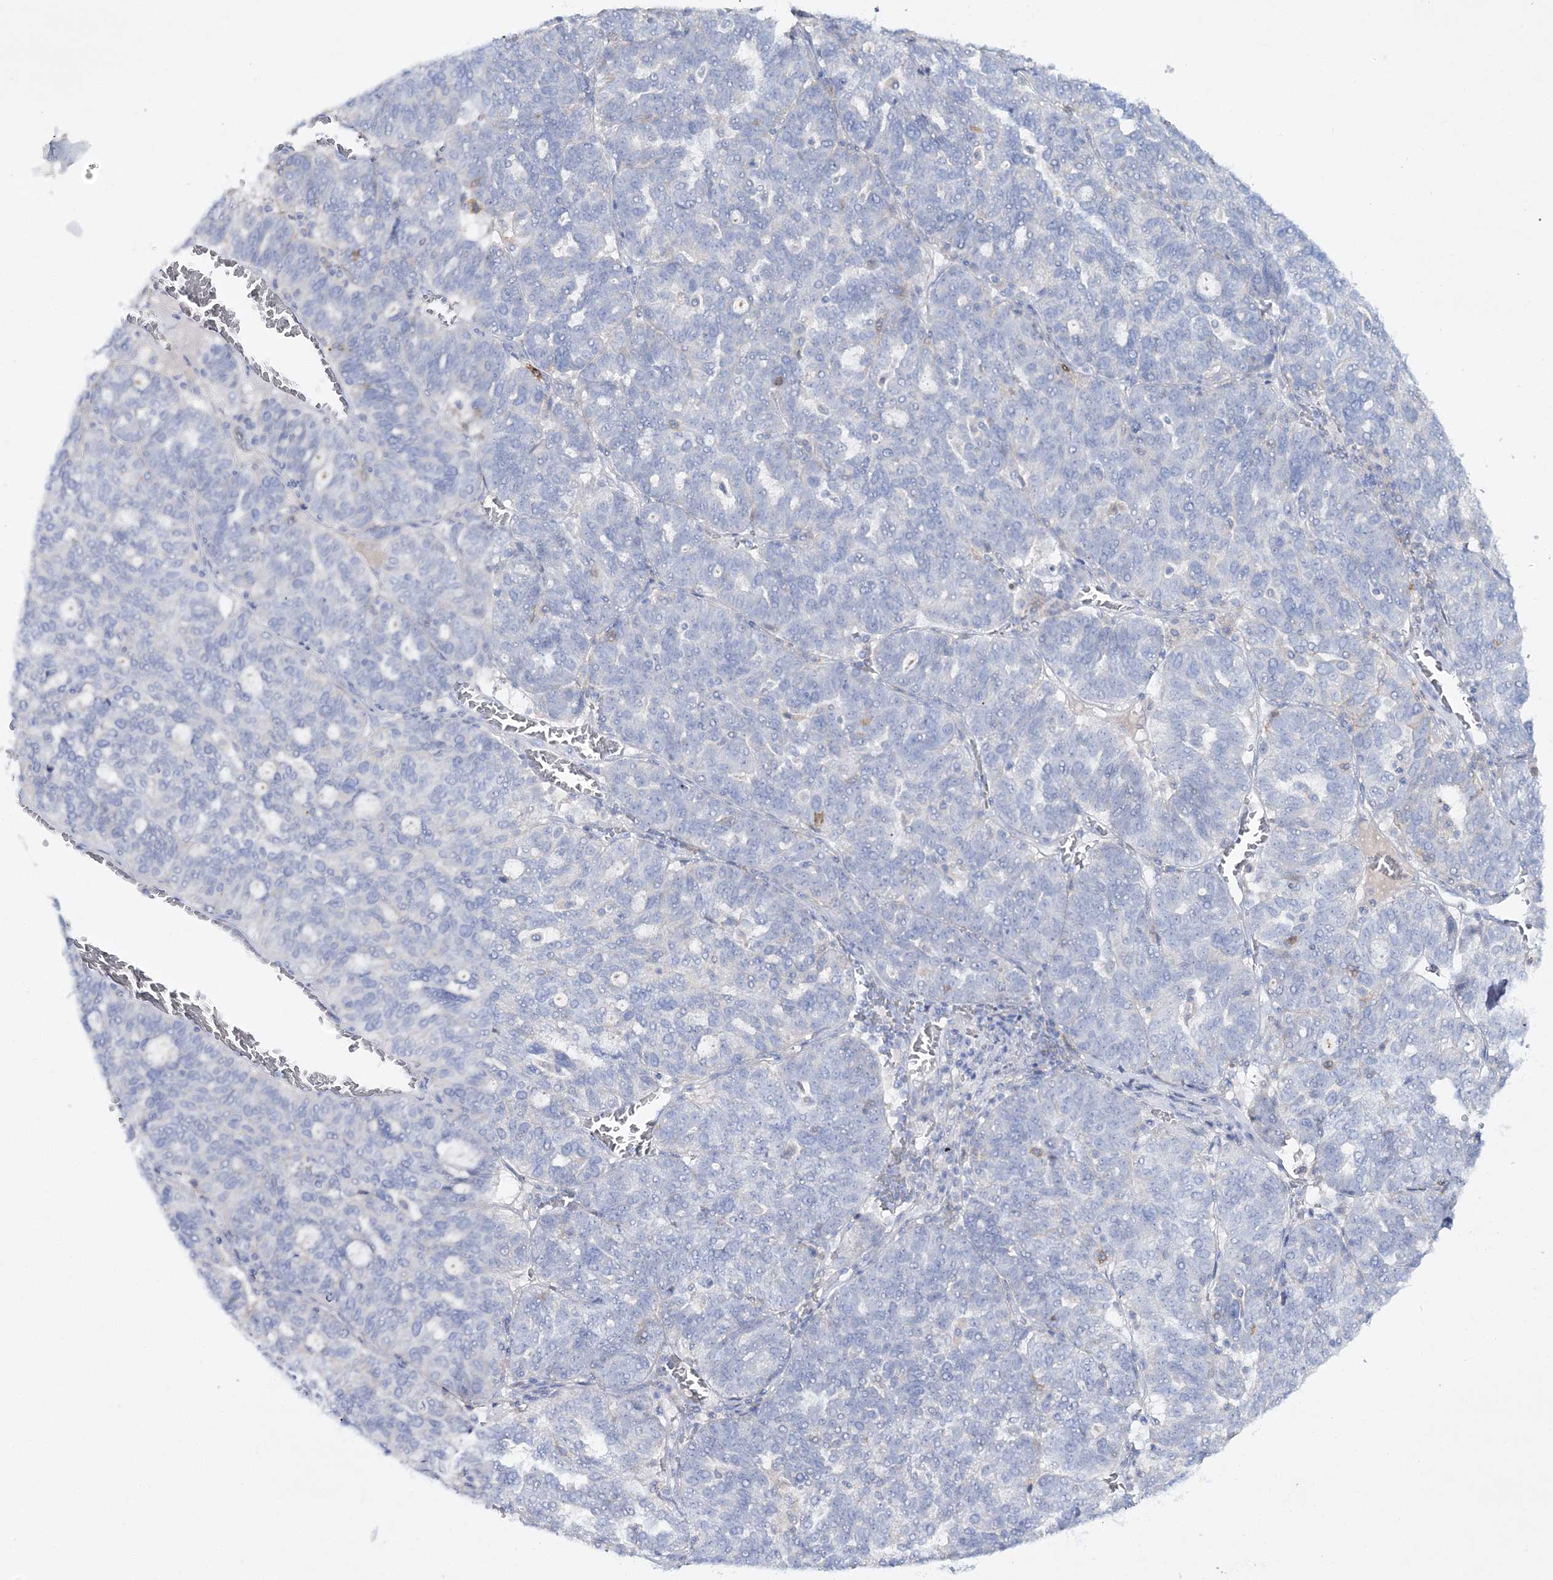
{"staining": {"intensity": "negative", "quantity": "none", "location": "none"}, "tissue": "ovarian cancer", "cell_type": "Tumor cells", "image_type": "cancer", "snomed": [{"axis": "morphology", "description": "Cystadenocarcinoma, serous, NOS"}, {"axis": "topography", "description": "Ovary"}], "caption": "IHC of serous cystadenocarcinoma (ovarian) reveals no expression in tumor cells. The staining is performed using DAB brown chromogen with nuclei counter-stained in using hematoxylin.", "gene": "WDSUB1", "patient": {"sex": "female", "age": 59}}